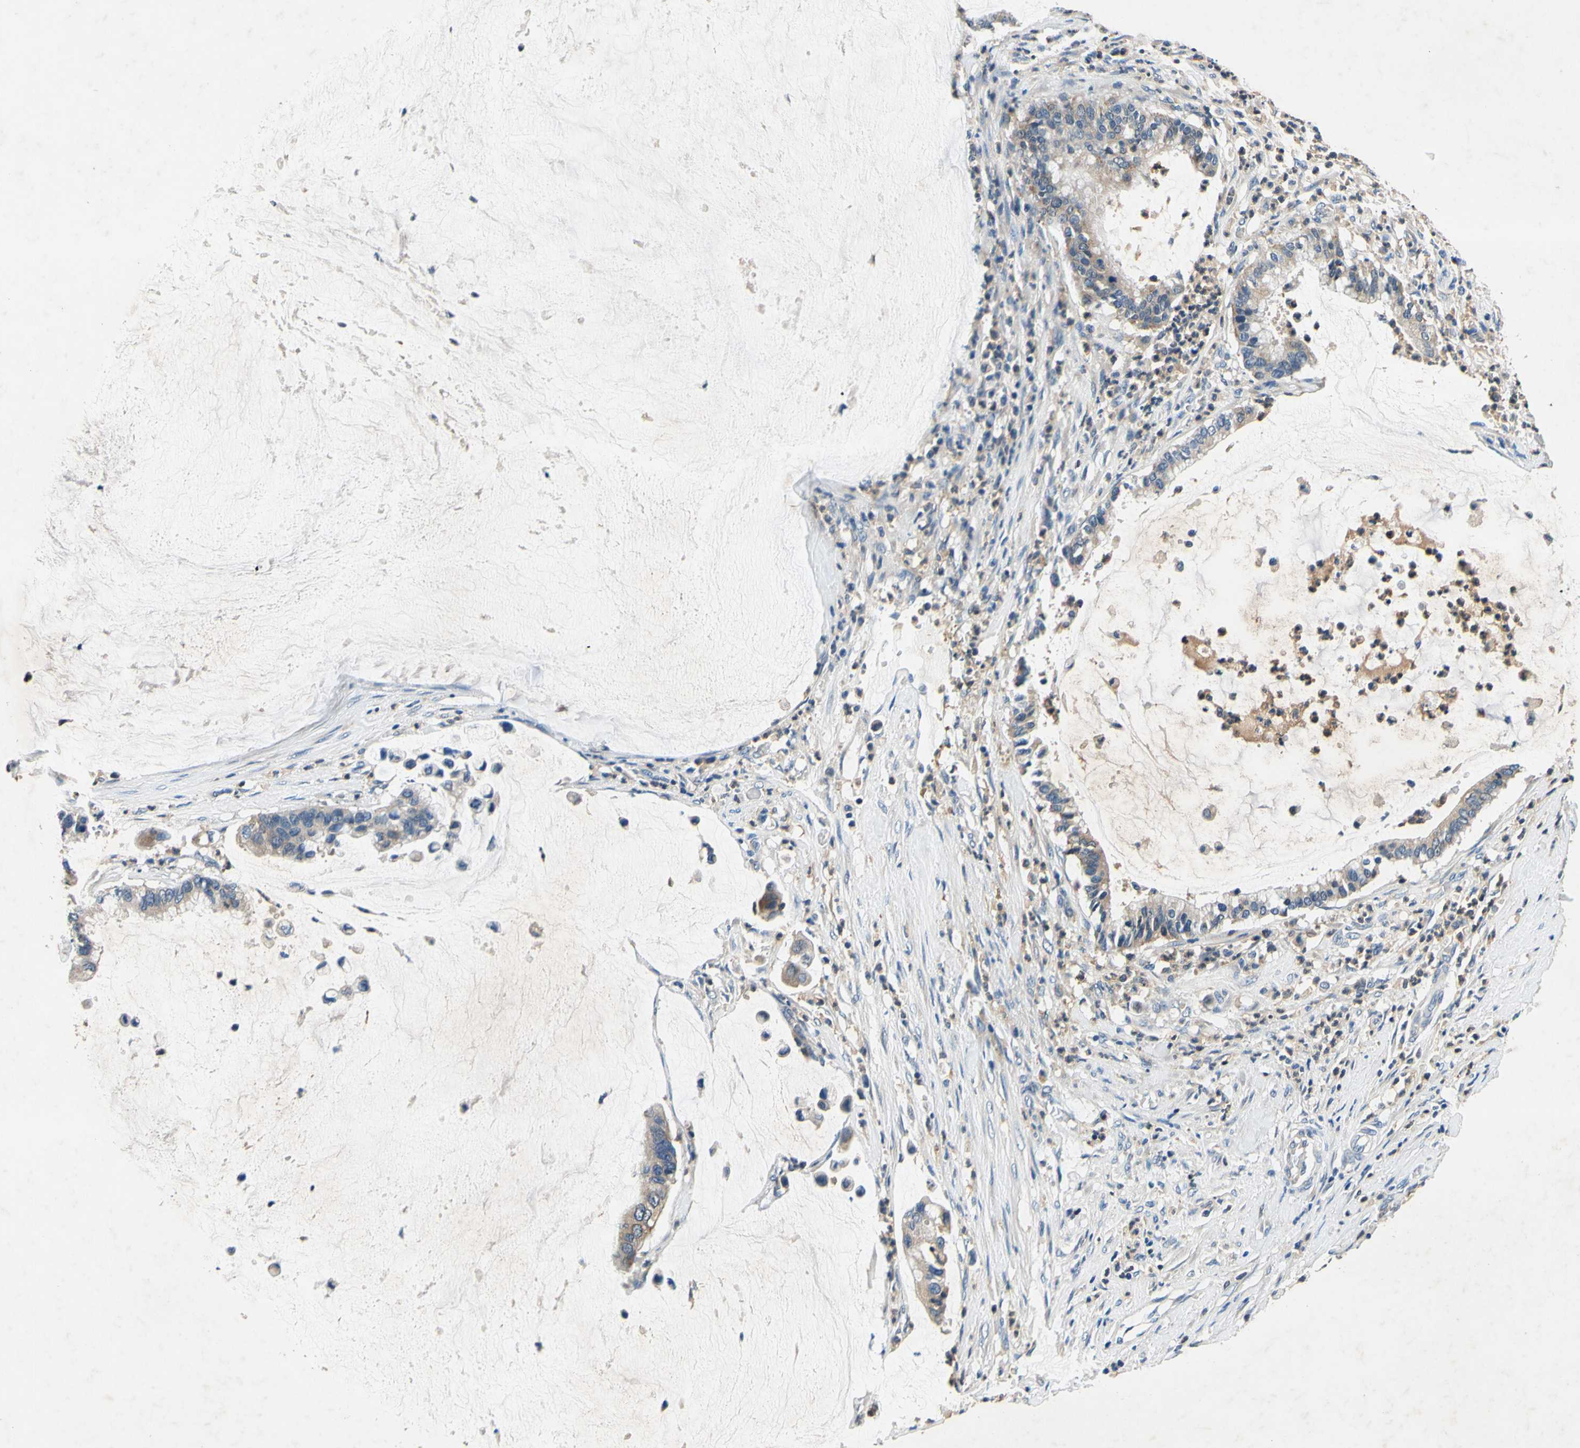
{"staining": {"intensity": "weak", "quantity": "25%-75%", "location": "cytoplasmic/membranous"}, "tissue": "pancreatic cancer", "cell_type": "Tumor cells", "image_type": "cancer", "snomed": [{"axis": "morphology", "description": "Adenocarcinoma, NOS"}, {"axis": "topography", "description": "Pancreas"}], "caption": "Adenocarcinoma (pancreatic) was stained to show a protein in brown. There is low levels of weak cytoplasmic/membranous positivity in approximately 25%-75% of tumor cells.", "gene": "PLA2G4A", "patient": {"sex": "male", "age": 41}}